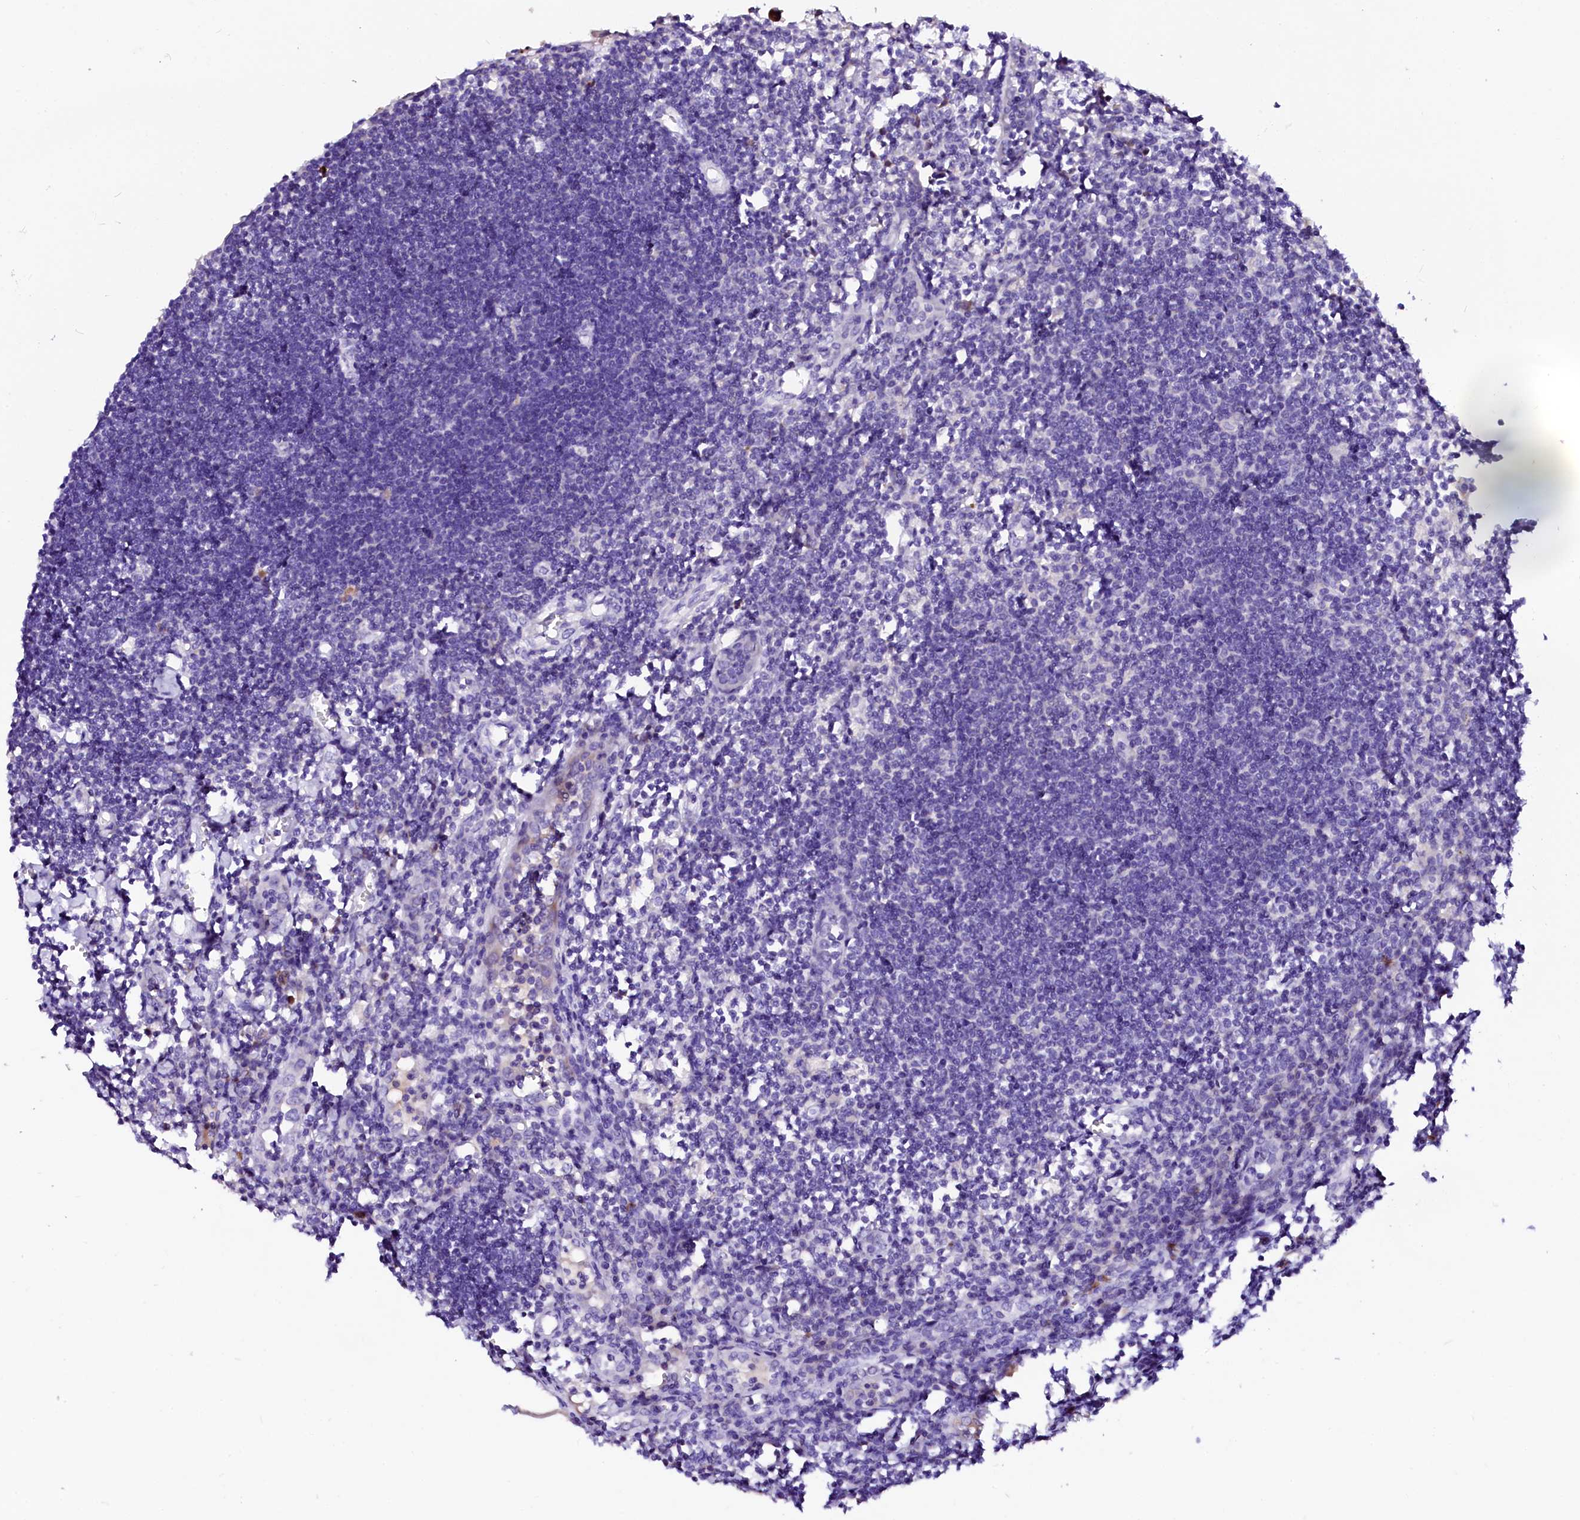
{"staining": {"intensity": "negative", "quantity": "none", "location": "none"}, "tissue": "lymph node", "cell_type": "Germinal center cells", "image_type": "normal", "snomed": [{"axis": "morphology", "description": "Normal tissue, NOS"}, {"axis": "morphology", "description": "Malignant melanoma, Metastatic site"}, {"axis": "topography", "description": "Lymph node"}], "caption": "DAB (3,3'-diaminobenzidine) immunohistochemical staining of normal human lymph node shows no significant positivity in germinal center cells.", "gene": "BTBD16", "patient": {"sex": "male", "age": 41}}